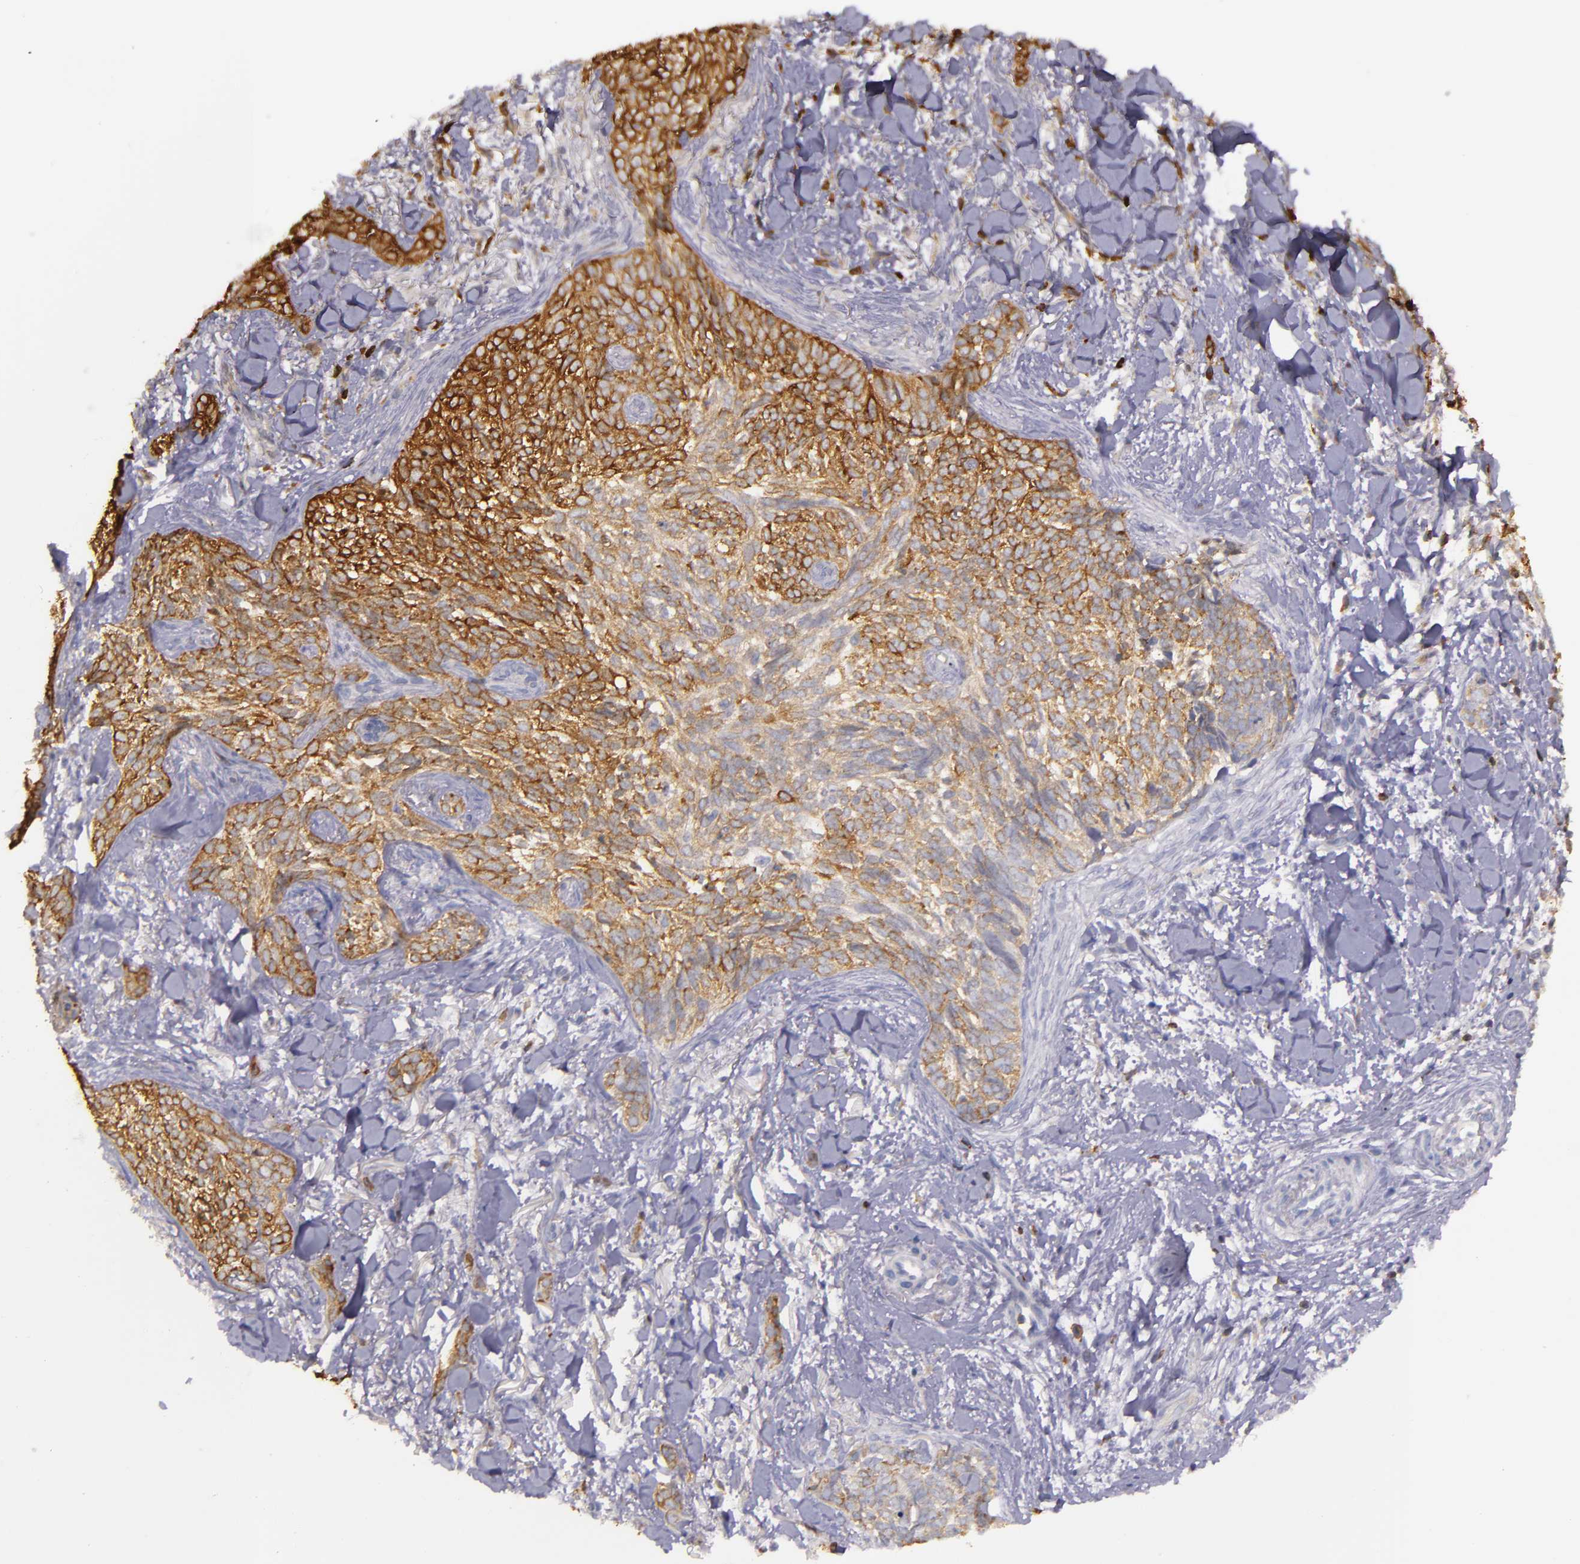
{"staining": {"intensity": "strong", "quantity": ">75%", "location": "cytoplasmic/membranous"}, "tissue": "skin cancer", "cell_type": "Tumor cells", "image_type": "cancer", "snomed": [{"axis": "morphology", "description": "Basal cell carcinoma"}, {"axis": "topography", "description": "Skin"}], "caption": "Immunohistochemistry (IHC) histopathology image of skin basal cell carcinoma stained for a protein (brown), which displays high levels of strong cytoplasmic/membranous positivity in approximately >75% of tumor cells.", "gene": "SLC9A3R1", "patient": {"sex": "female", "age": 81}}